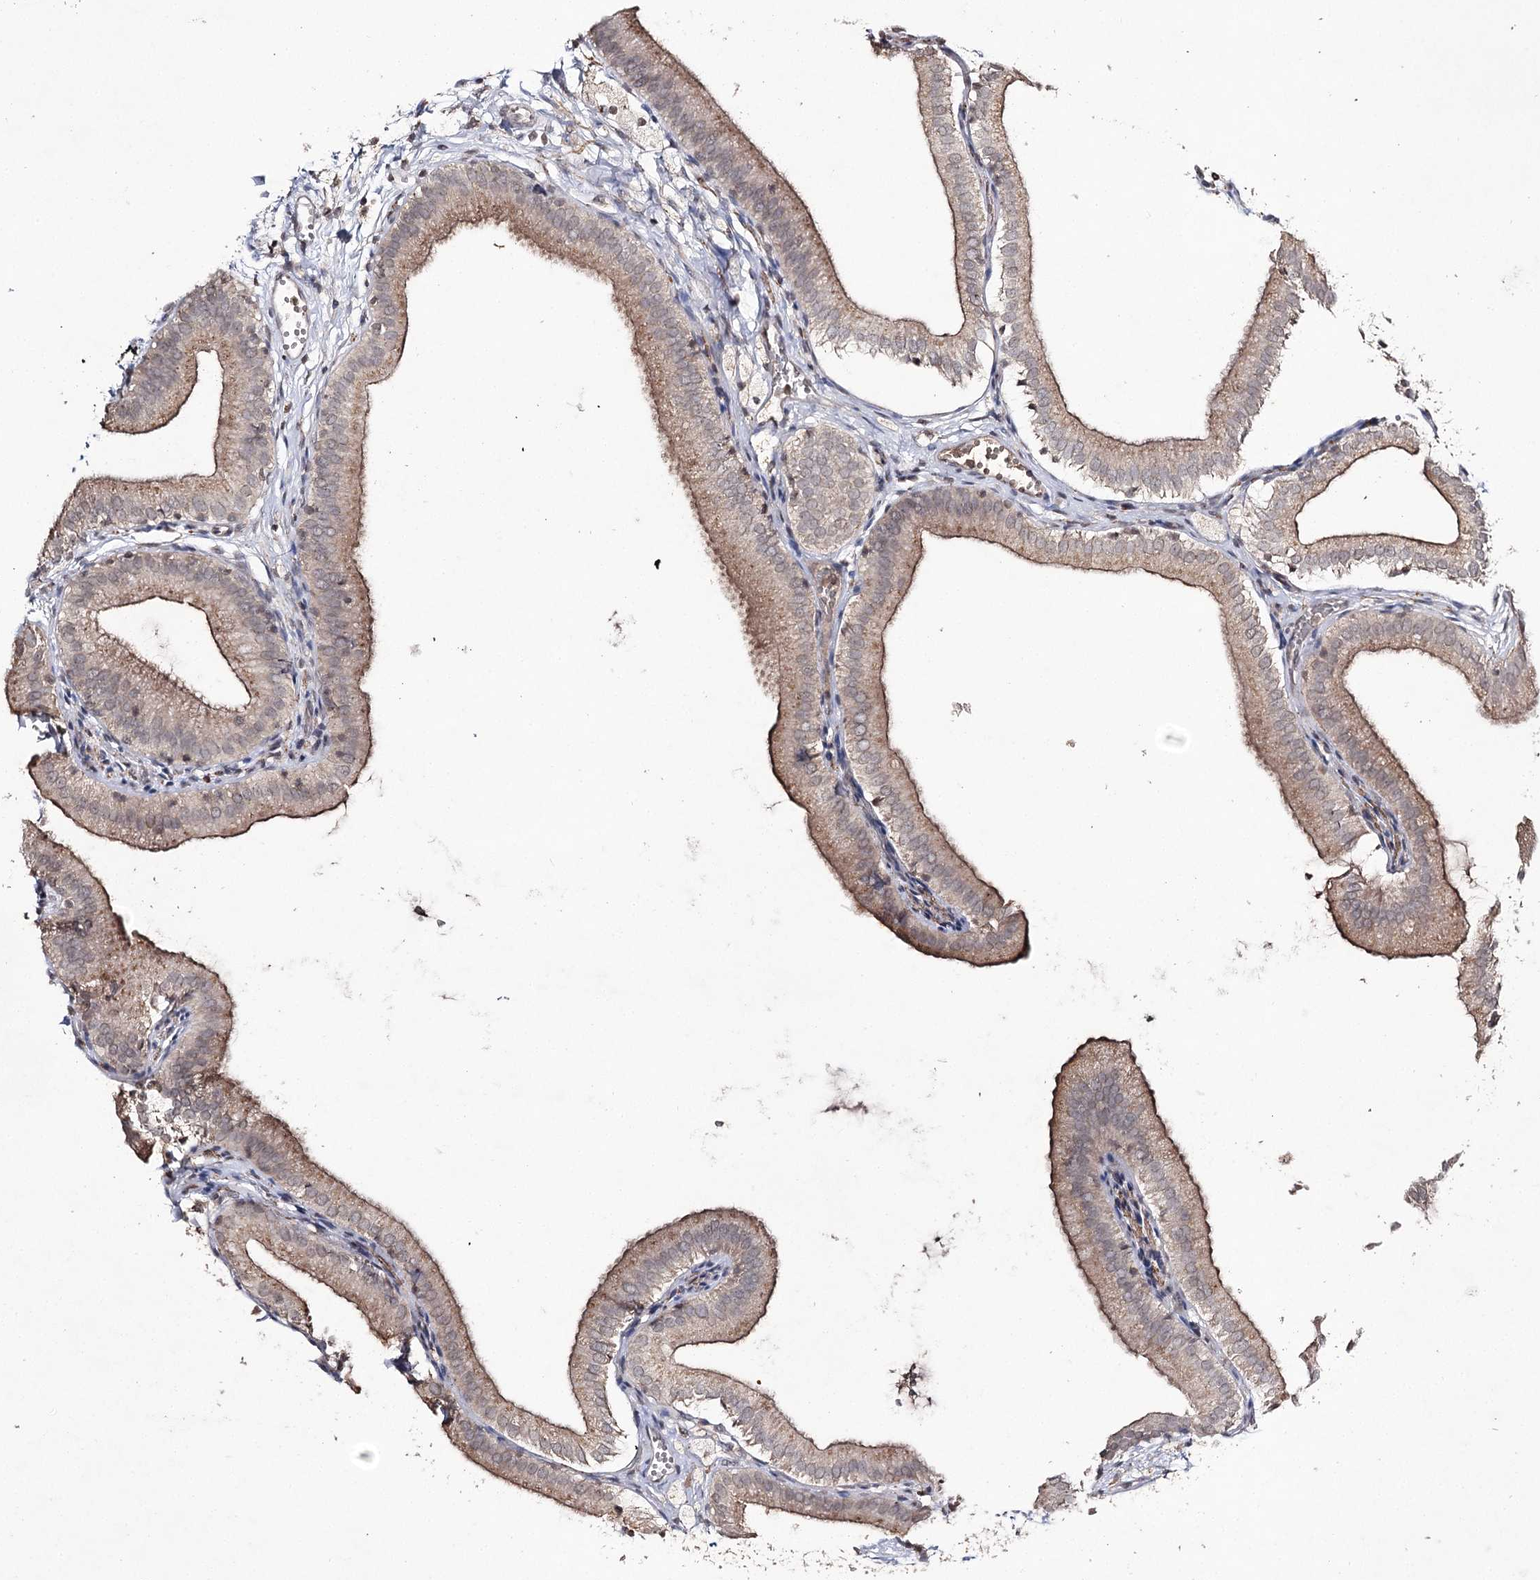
{"staining": {"intensity": "moderate", "quantity": ">75%", "location": "cytoplasmic/membranous"}, "tissue": "gallbladder", "cell_type": "Glandular cells", "image_type": "normal", "snomed": [{"axis": "morphology", "description": "Normal tissue, NOS"}, {"axis": "topography", "description": "Gallbladder"}], "caption": "High-magnification brightfield microscopy of normal gallbladder stained with DAB (brown) and counterstained with hematoxylin (blue). glandular cells exhibit moderate cytoplasmic/membranous expression is identified in about>75% of cells.", "gene": "SYNGR3", "patient": {"sex": "male", "age": 55}}